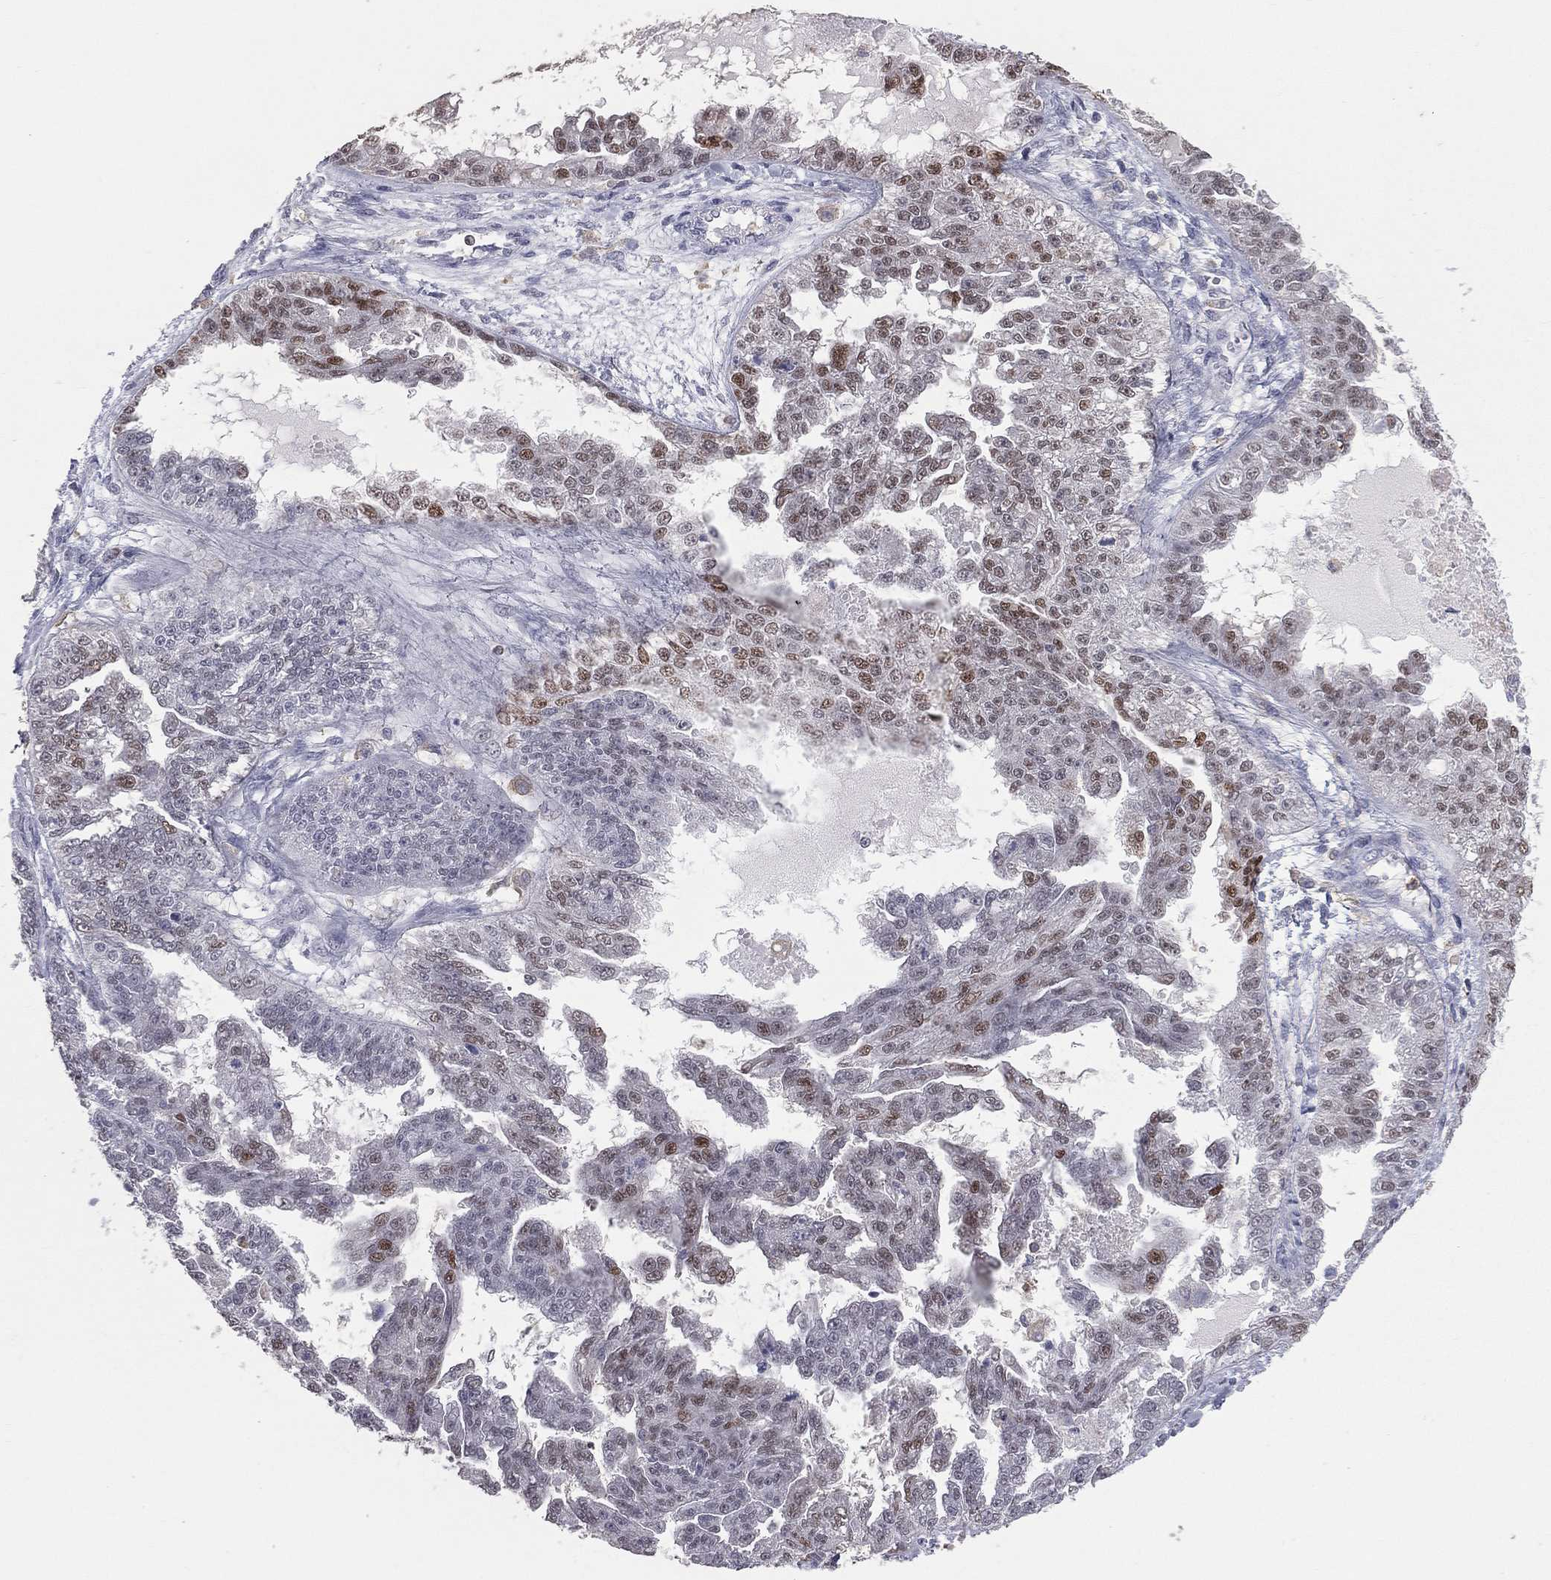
{"staining": {"intensity": "negative", "quantity": "none", "location": "none"}, "tissue": "ovarian cancer", "cell_type": "Tumor cells", "image_type": "cancer", "snomed": [{"axis": "morphology", "description": "Cystadenocarcinoma, serous, NOS"}, {"axis": "topography", "description": "Ovary"}], "caption": "An image of human ovarian cancer is negative for staining in tumor cells.", "gene": "PSTPIP1", "patient": {"sex": "female", "age": 58}}